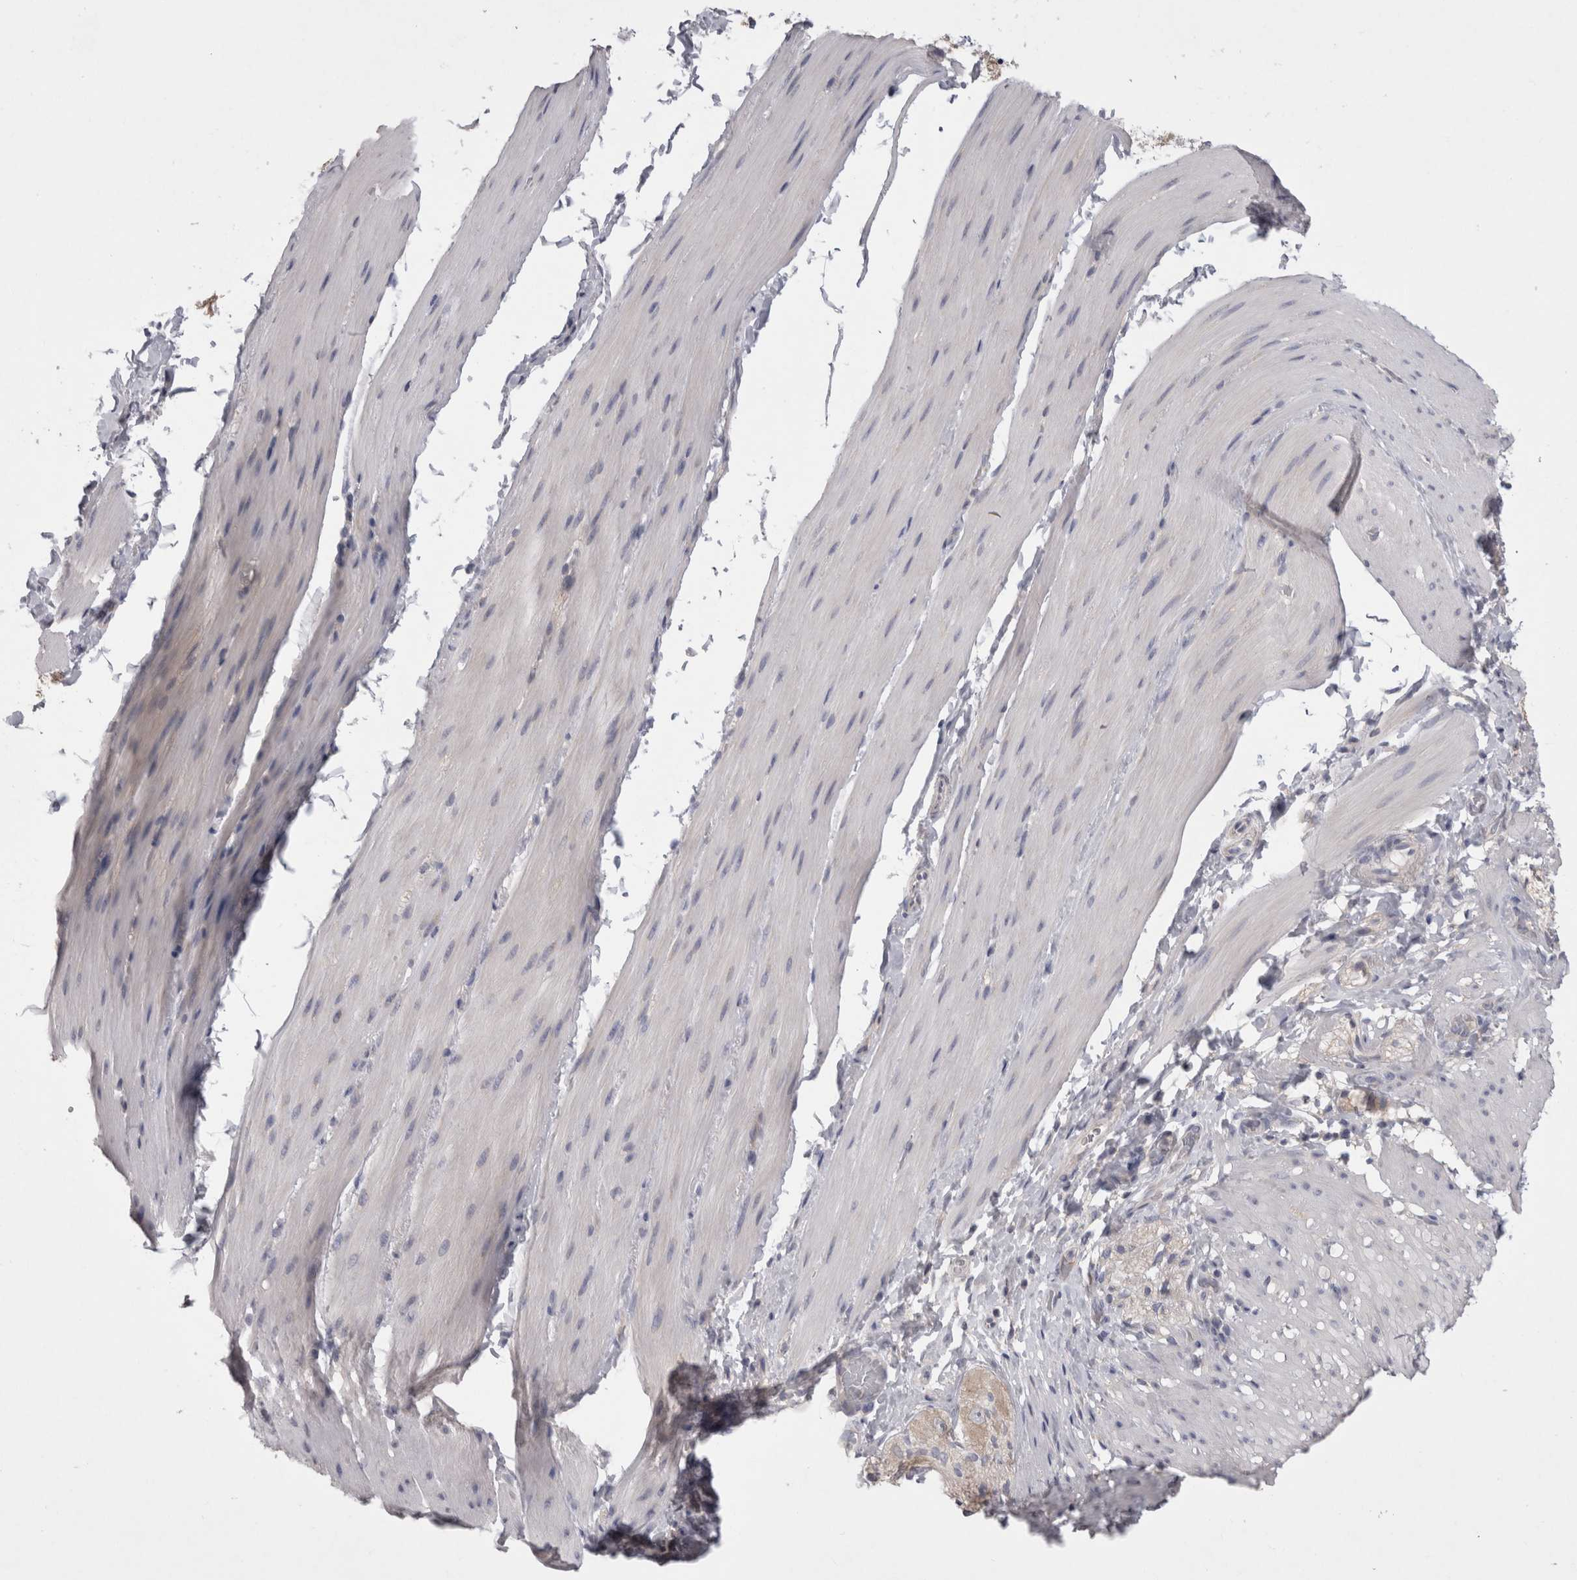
{"staining": {"intensity": "negative", "quantity": "none", "location": "none"}, "tissue": "smooth muscle", "cell_type": "Smooth muscle cells", "image_type": "normal", "snomed": [{"axis": "morphology", "description": "Normal tissue, NOS"}, {"axis": "topography", "description": "Smooth muscle"}, {"axis": "topography", "description": "Small intestine"}], "caption": "Immunohistochemistry histopathology image of unremarkable smooth muscle: human smooth muscle stained with DAB (3,3'-diaminobenzidine) shows no significant protein positivity in smooth muscle cells.", "gene": "LRRC40", "patient": {"sex": "female", "age": 84}}